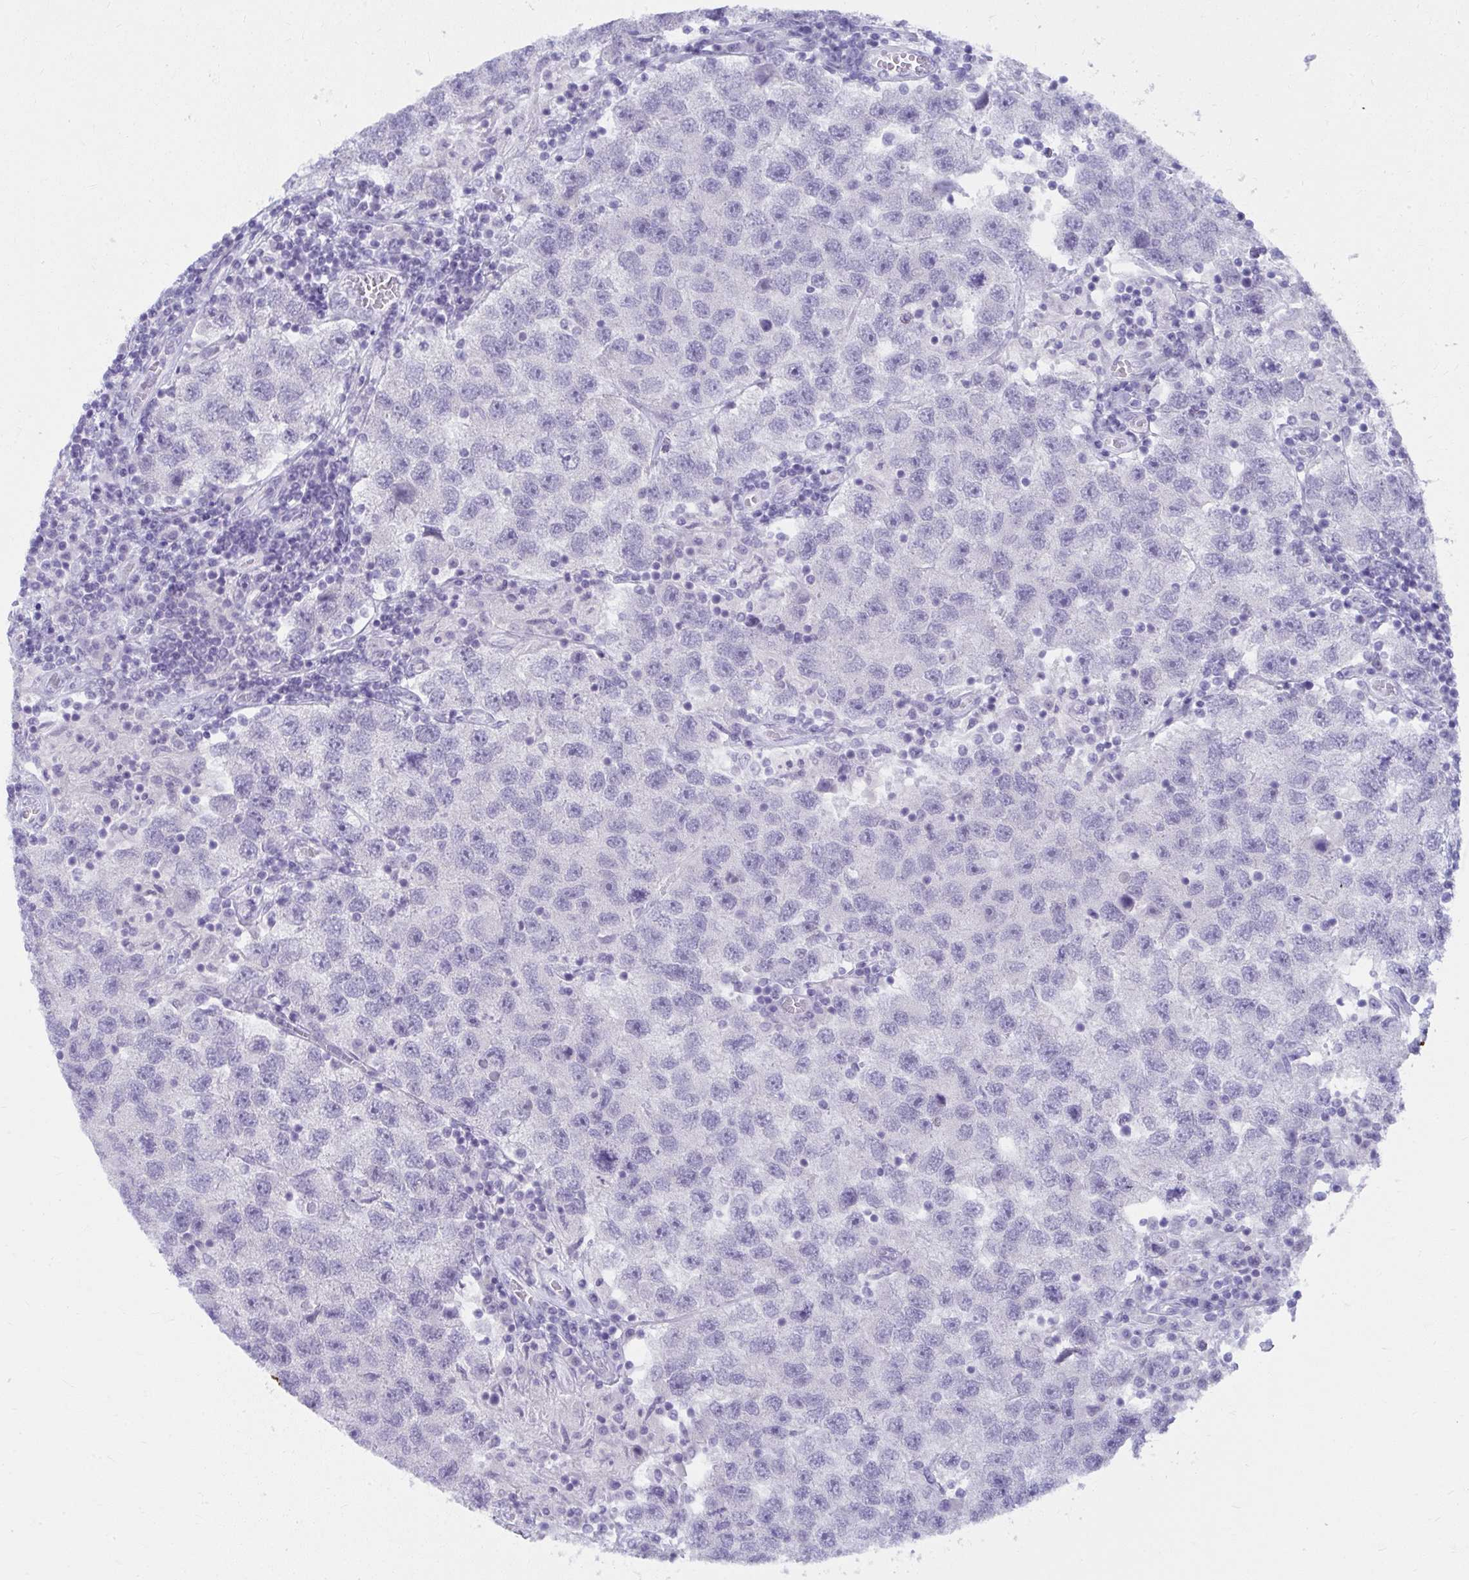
{"staining": {"intensity": "negative", "quantity": "none", "location": "none"}, "tissue": "testis cancer", "cell_type": "Tumor cells", "image_type": "cancer", "snomed": [{"axis": "morphology", "description": "Seminoma, NOS"}, {"axis": "topography", "description": "Testis"}], "caption": "Immunohistochemical staining of testis seminoma demonstrates no significant positivity in tumor cells.", "gene": "UGT3A2", "patient": {"sex": "male", "age": 26}}